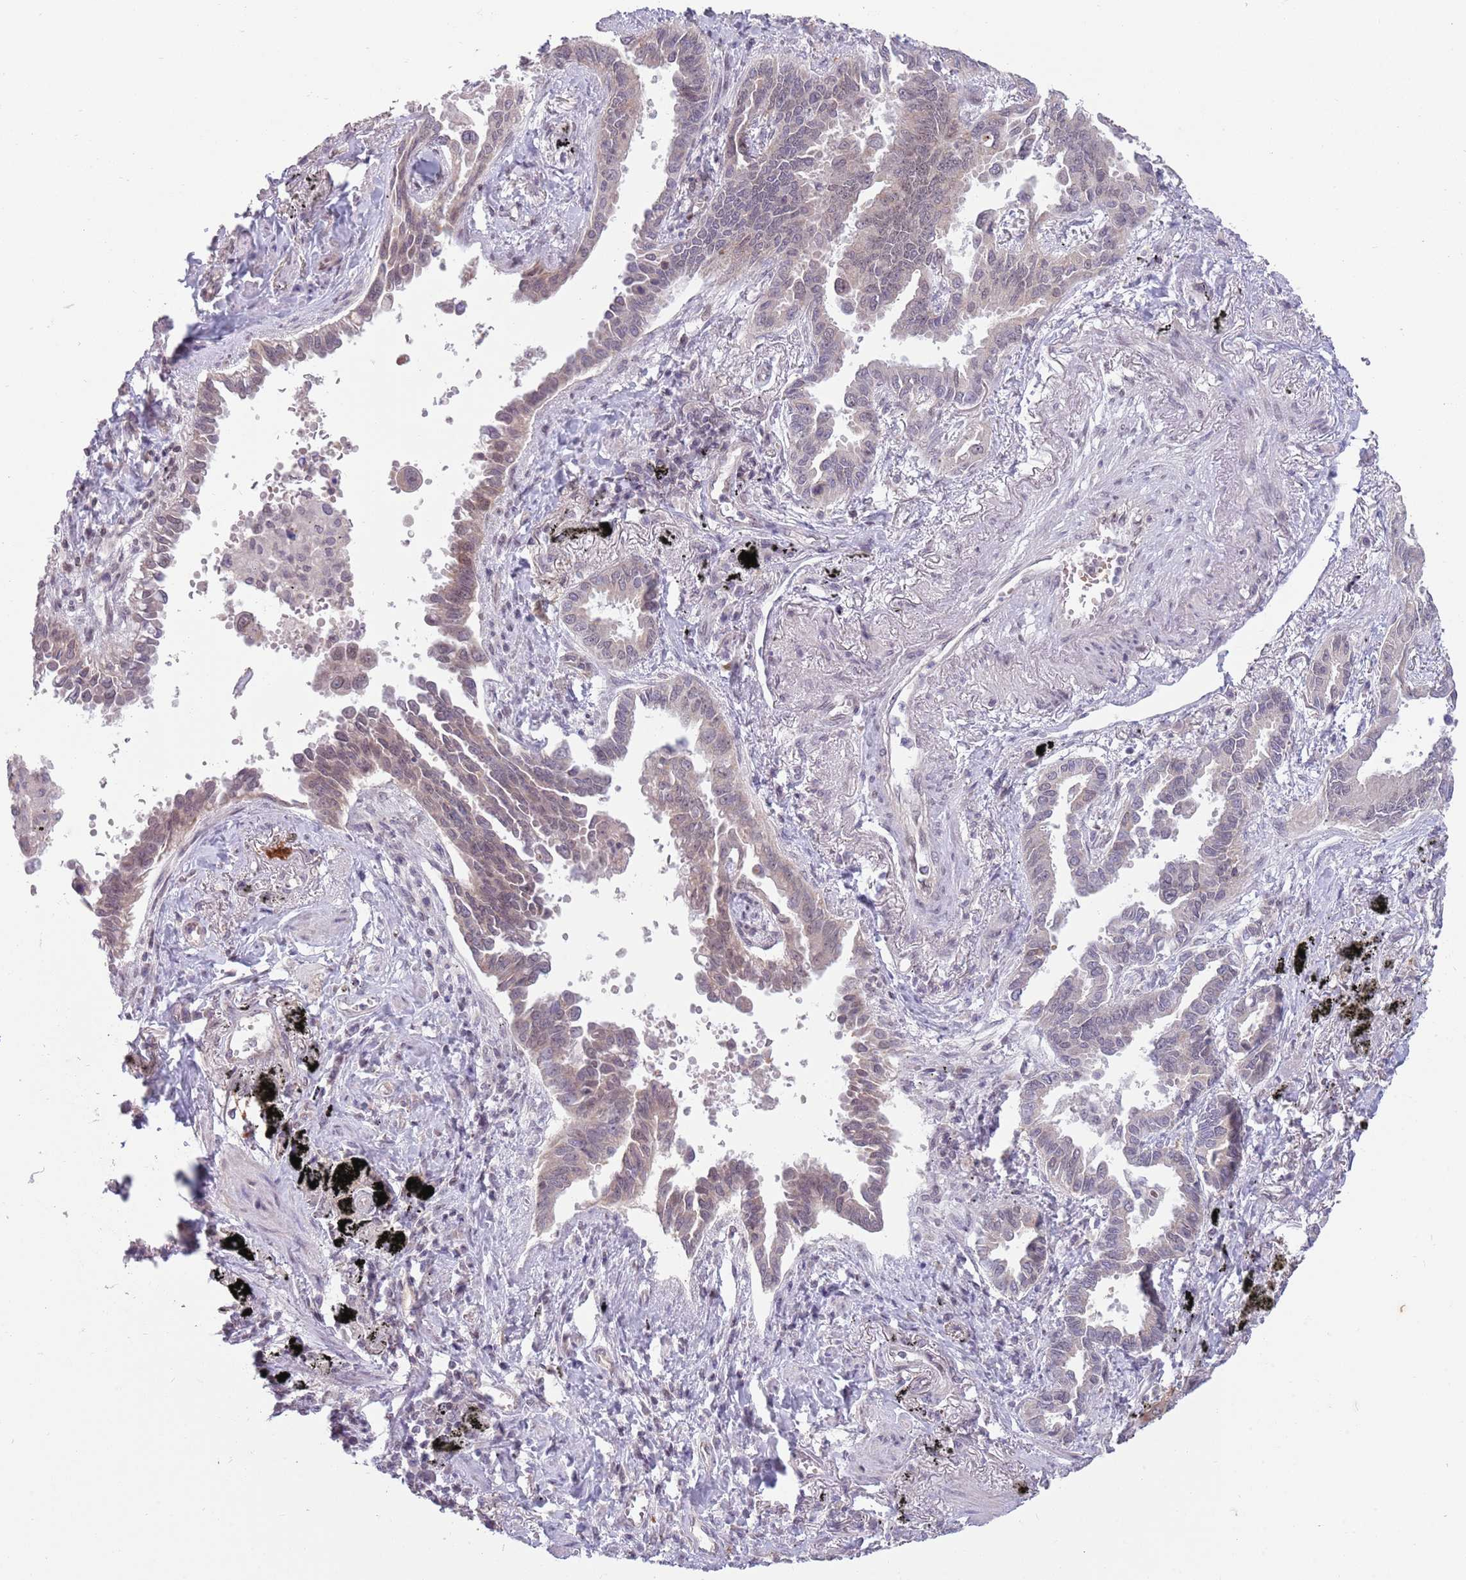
{"staining": {"intensity": "weak", "quantity": "25%-75%", "location": "cytoplasmic/membranous,nuclear"}, "tissue": "lung cancer", "cell_type": "Tumor cells", "image_type": "cancer", "snomed": [{"axis": "morphology", "description": "Adenocarcinoma, NOS"}, {"axis": "topography", "description": "Lung"}], "caption": "IHC micrograph of human lung cancer (adenocarcinoma) stained for a protein (brown), which reveals low levels of weak cytoplasmic/membranous and nuclear expression in approximately 25%-75% of tumor cells.", "gene": "ZNF574", "patient": {"sex": "male", "age": 67}}